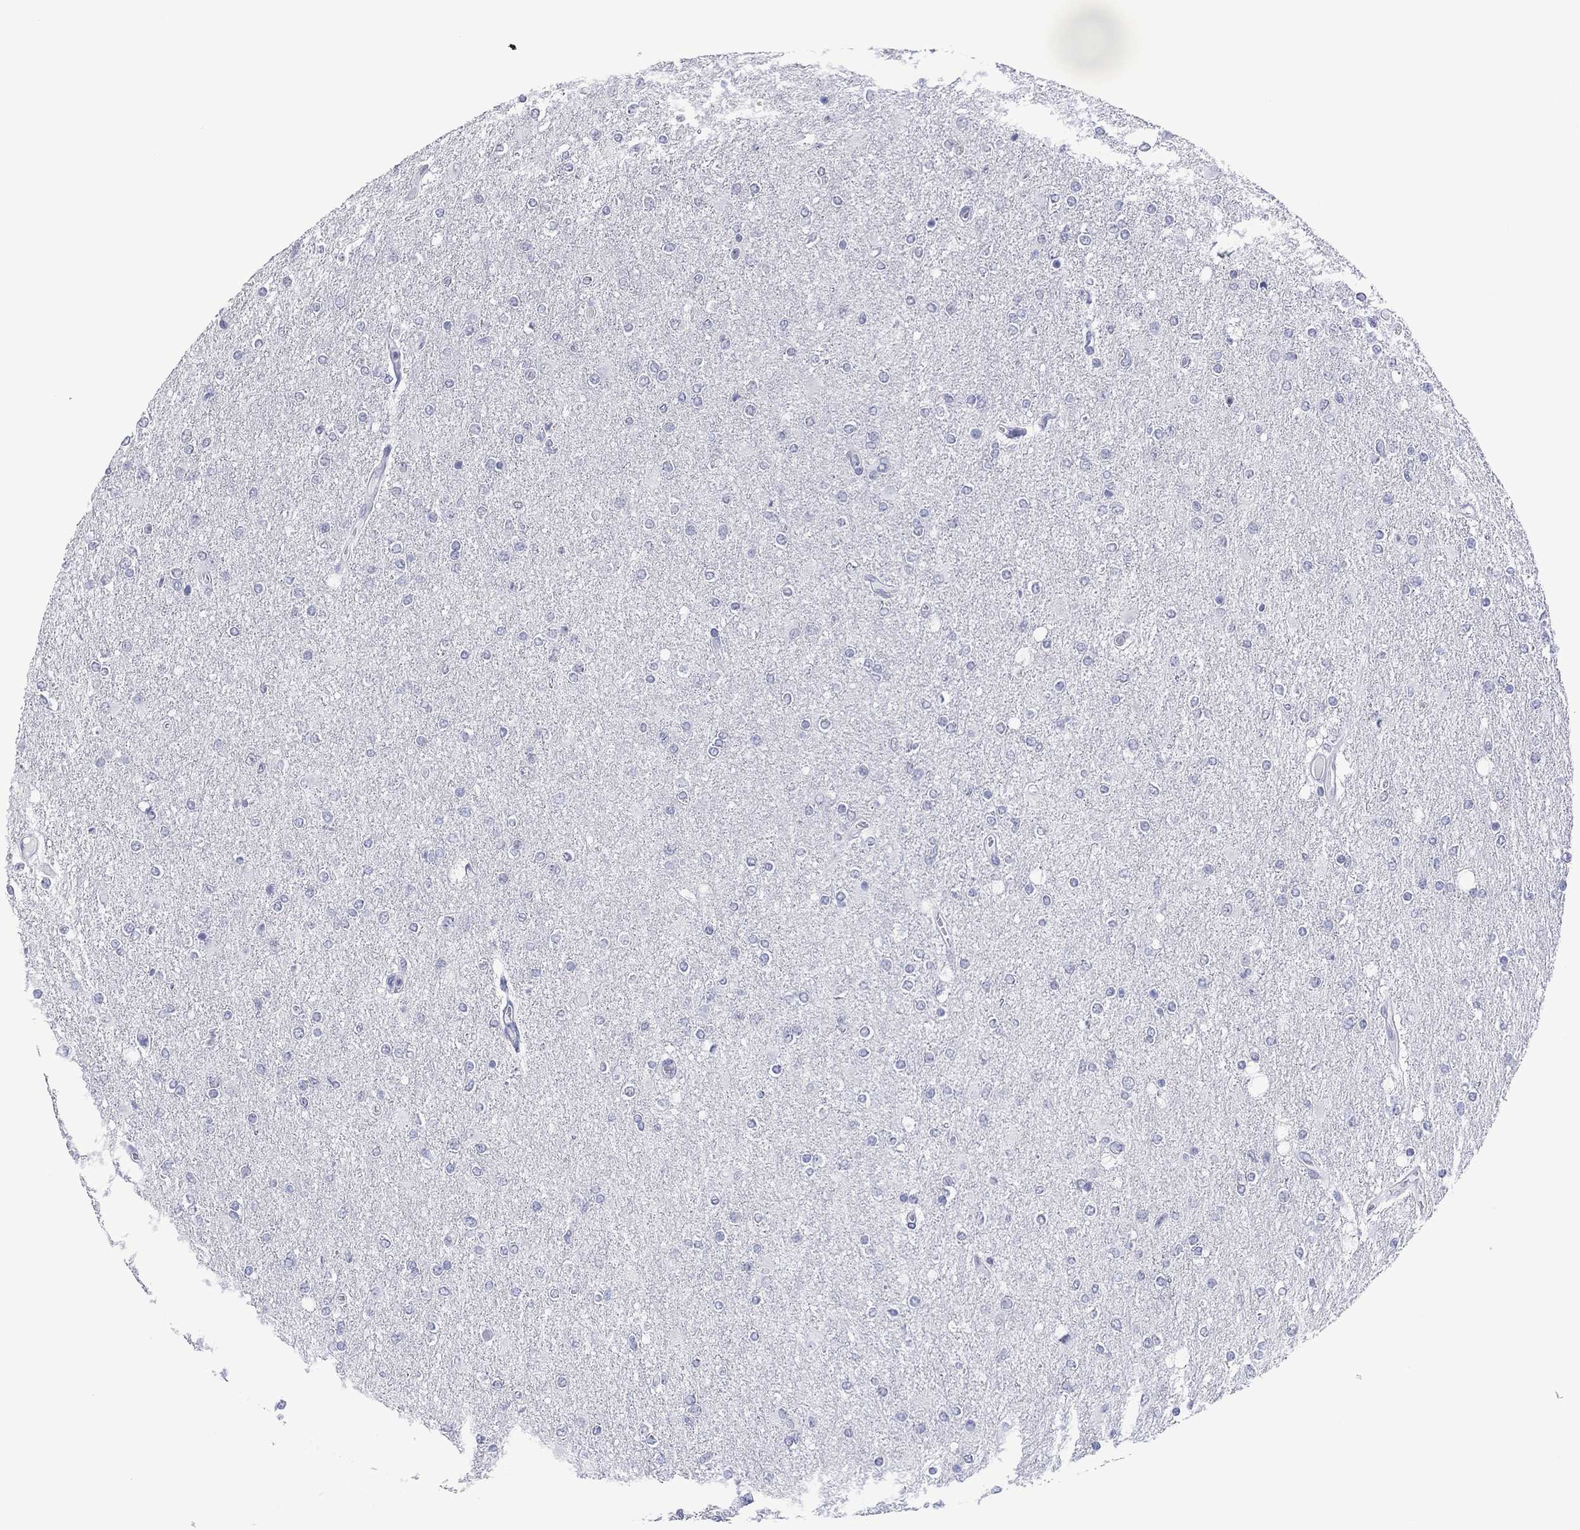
{"staining": {"intensity": "negative", "quantity": "none", "location": "none"}, "tissue": "glioma", "cell_type": "Tumor cells", "image_type": "cancer", "snomed": [{"axis": "morphology", "description": "Glioma, malignant, High grade"}, {"axis": "topography", "description": "Cerebral cortex"}], "caption": "Tumor cells show no significant protein positivity in glioma. Nuclei are stained in blue.", "gene": "UTF1", "patient": {"sex": "male", "age": 70}}